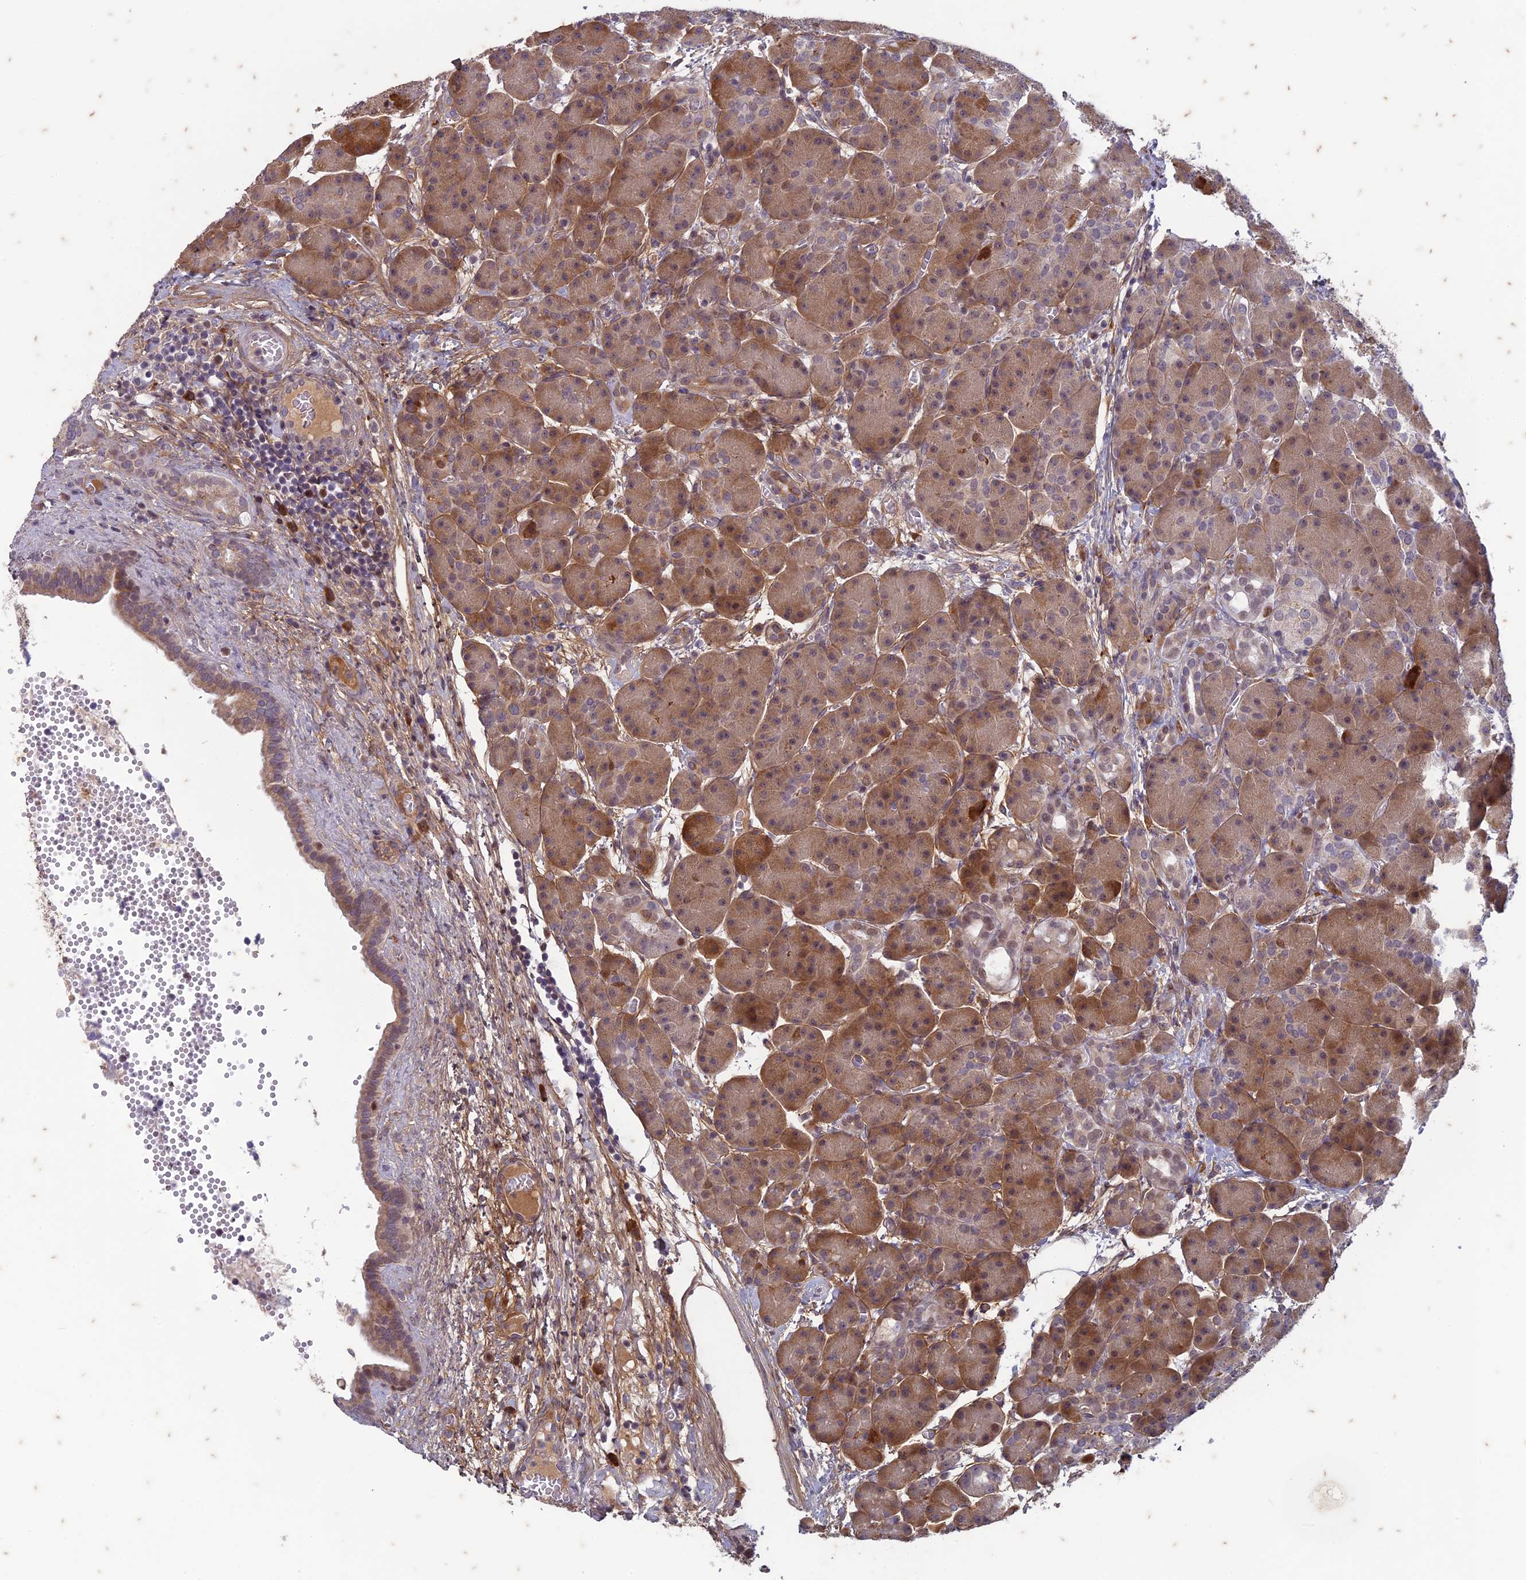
{"staining": {"intensity": "moderate", "quantity": ">75%", "location": "cytoplasmic/membranous"}, "tissue": "pancreas", "cell_type": "Exocrine glandular cells", "image_type": "normal", "snomed": [{"axis": "morphology", "description": "Normal tissue, NOS"}, {"axis": "topography", "description": "Pancreas"}], "caption": "Normal pancreas was stained to show a protein in brown. There is medium levels of moderate cytoplasmic/membranous expression in about >75% of exocrine glandular cells.", "gene": "PABPN1L", "patient": {"sex": "male", "age": 63}}